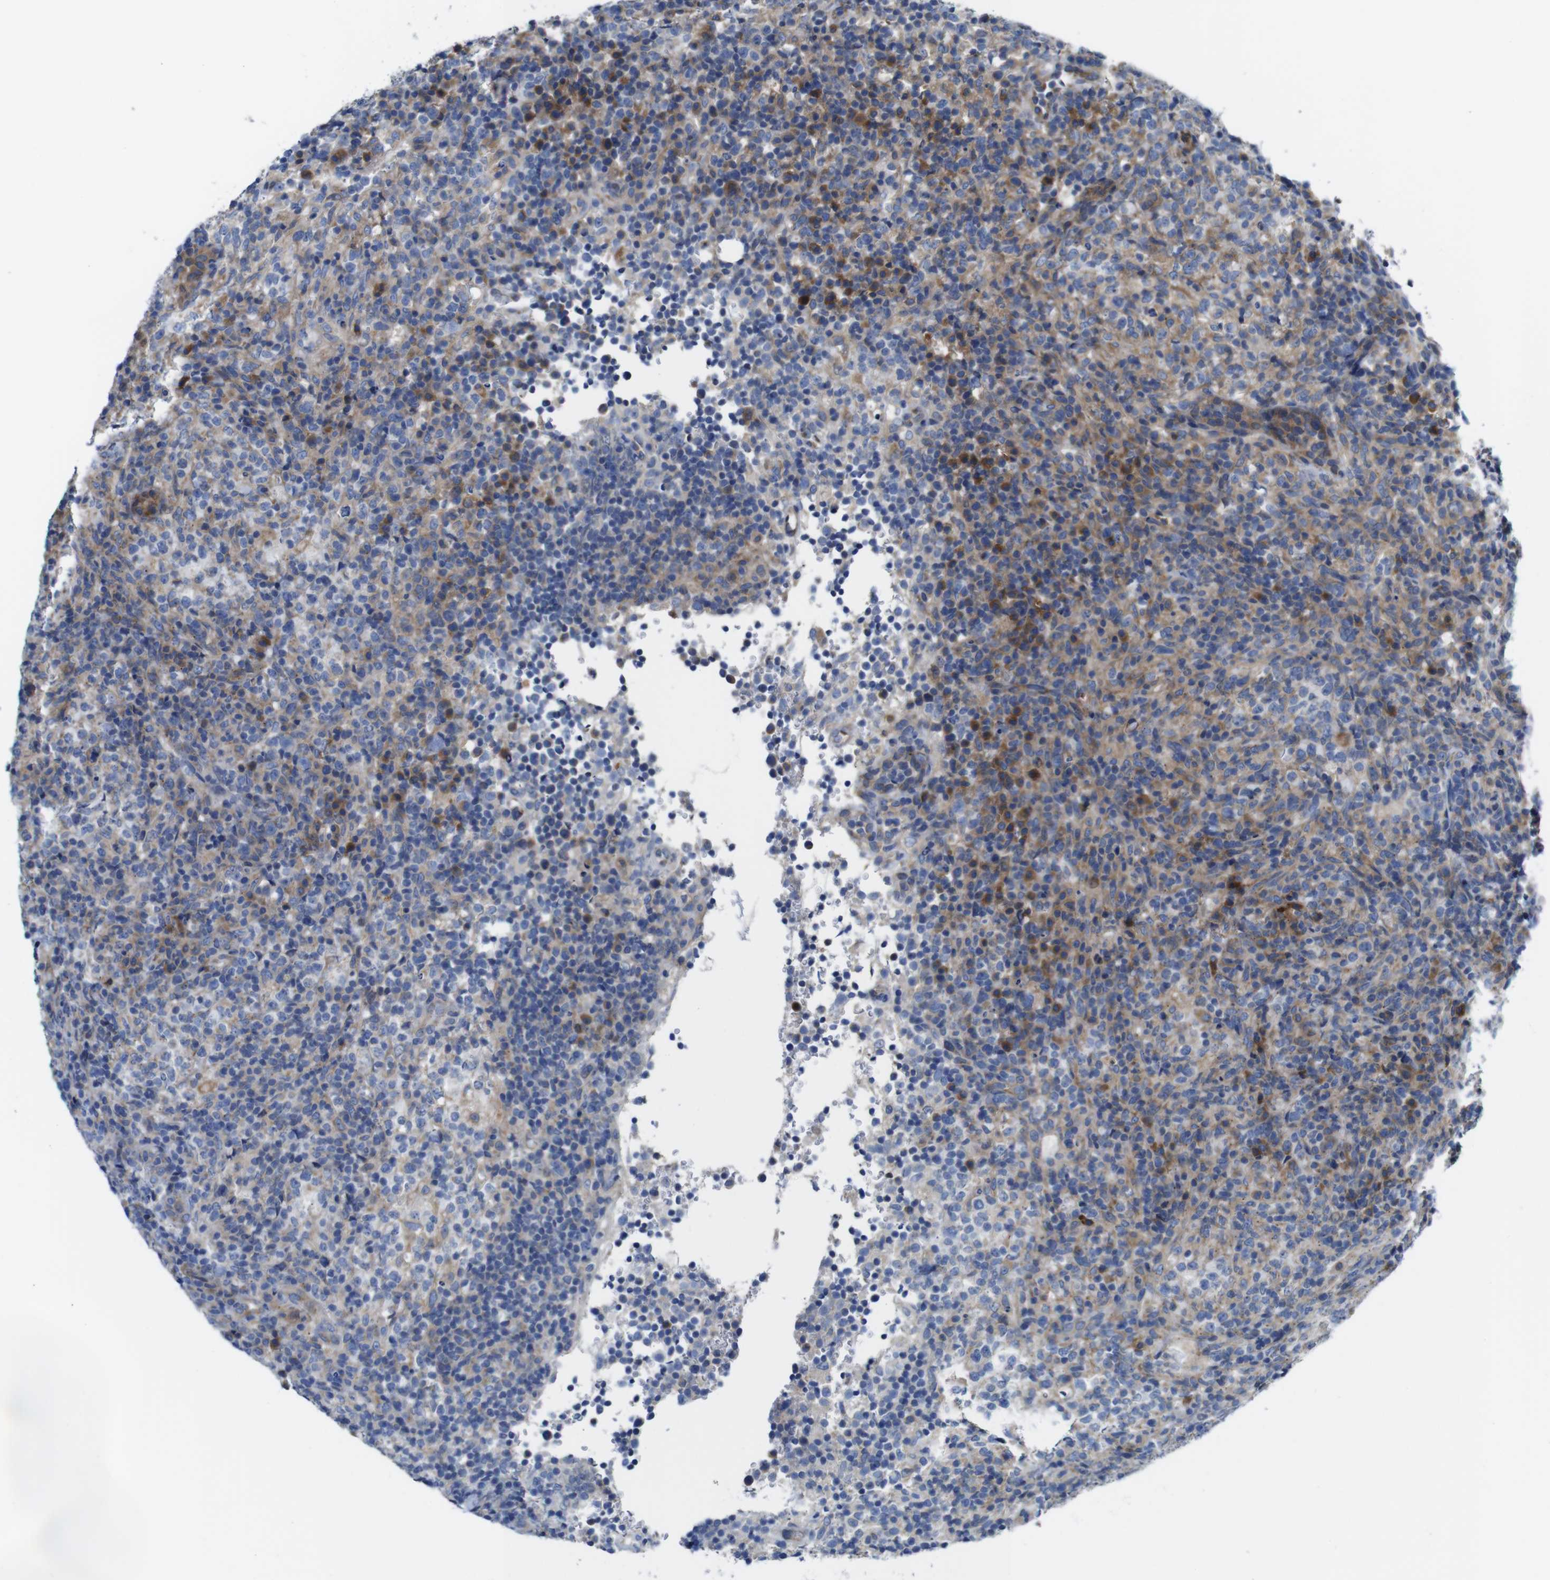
{"staining": {"intensity": "moderate", "quantity": "<25%", "location": "cytoplasmic/membranous"}, "tissue": "lymphoma", "cell_type": "Tumor cells", "image_type": "cancer", "snomed": [{"axis": "morphology", "description": "Malignant lymphoma, non-Hodgkin's type, High grade"}, {"axis": "topography", "description": "Lymph node"}], "caption": "IHC of human high-grade malignant lymphoma, non-Hodgkin's type reveals low levels of moderate cytoplasmic/membranous positivity in approximately <25% of tumor cells.", "gene": "DDRGK1", "patient": {"sex": "female", "age": 76}}